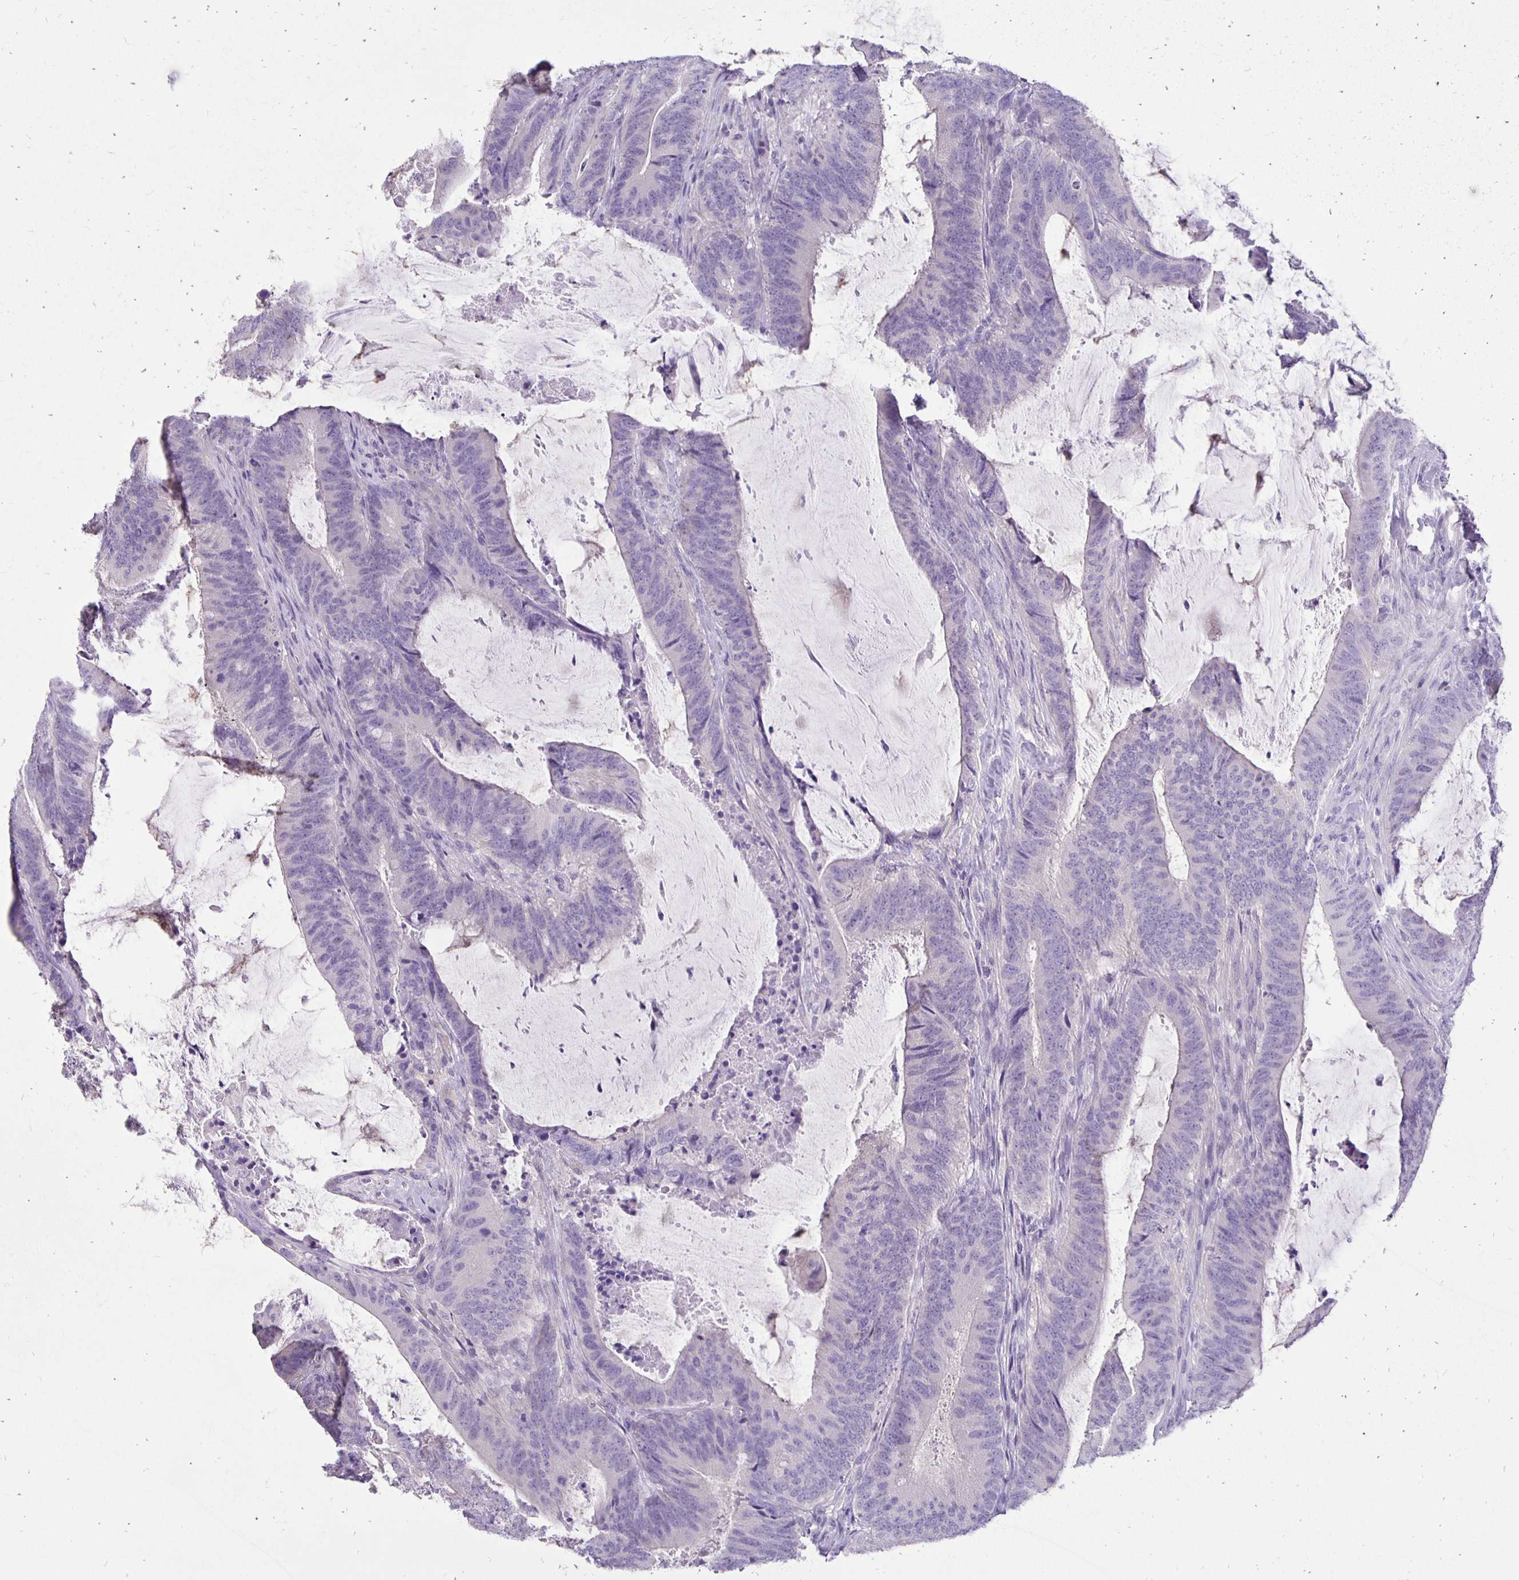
{"staining": {"intensity": "negative", "quantity": "none", "location": "none"}, "tissue": "colorectal cancer", "cell_type": "Tumor cells", "image_type": "cancer", "snomed": [{"axis": "morphology", "description": "Adenocarcinoma, NOS"}, {"axis": "topography", "description": "Colon"}], "caption": "Immunohistochemistry (IHC) micrograph of adenocarcinoma (colorectal) stained for a protein (brown), which demonstrates no staining in tumor cells.", "gene": "ANKRD45", "patient": {"sex": "female", "age": 43}}